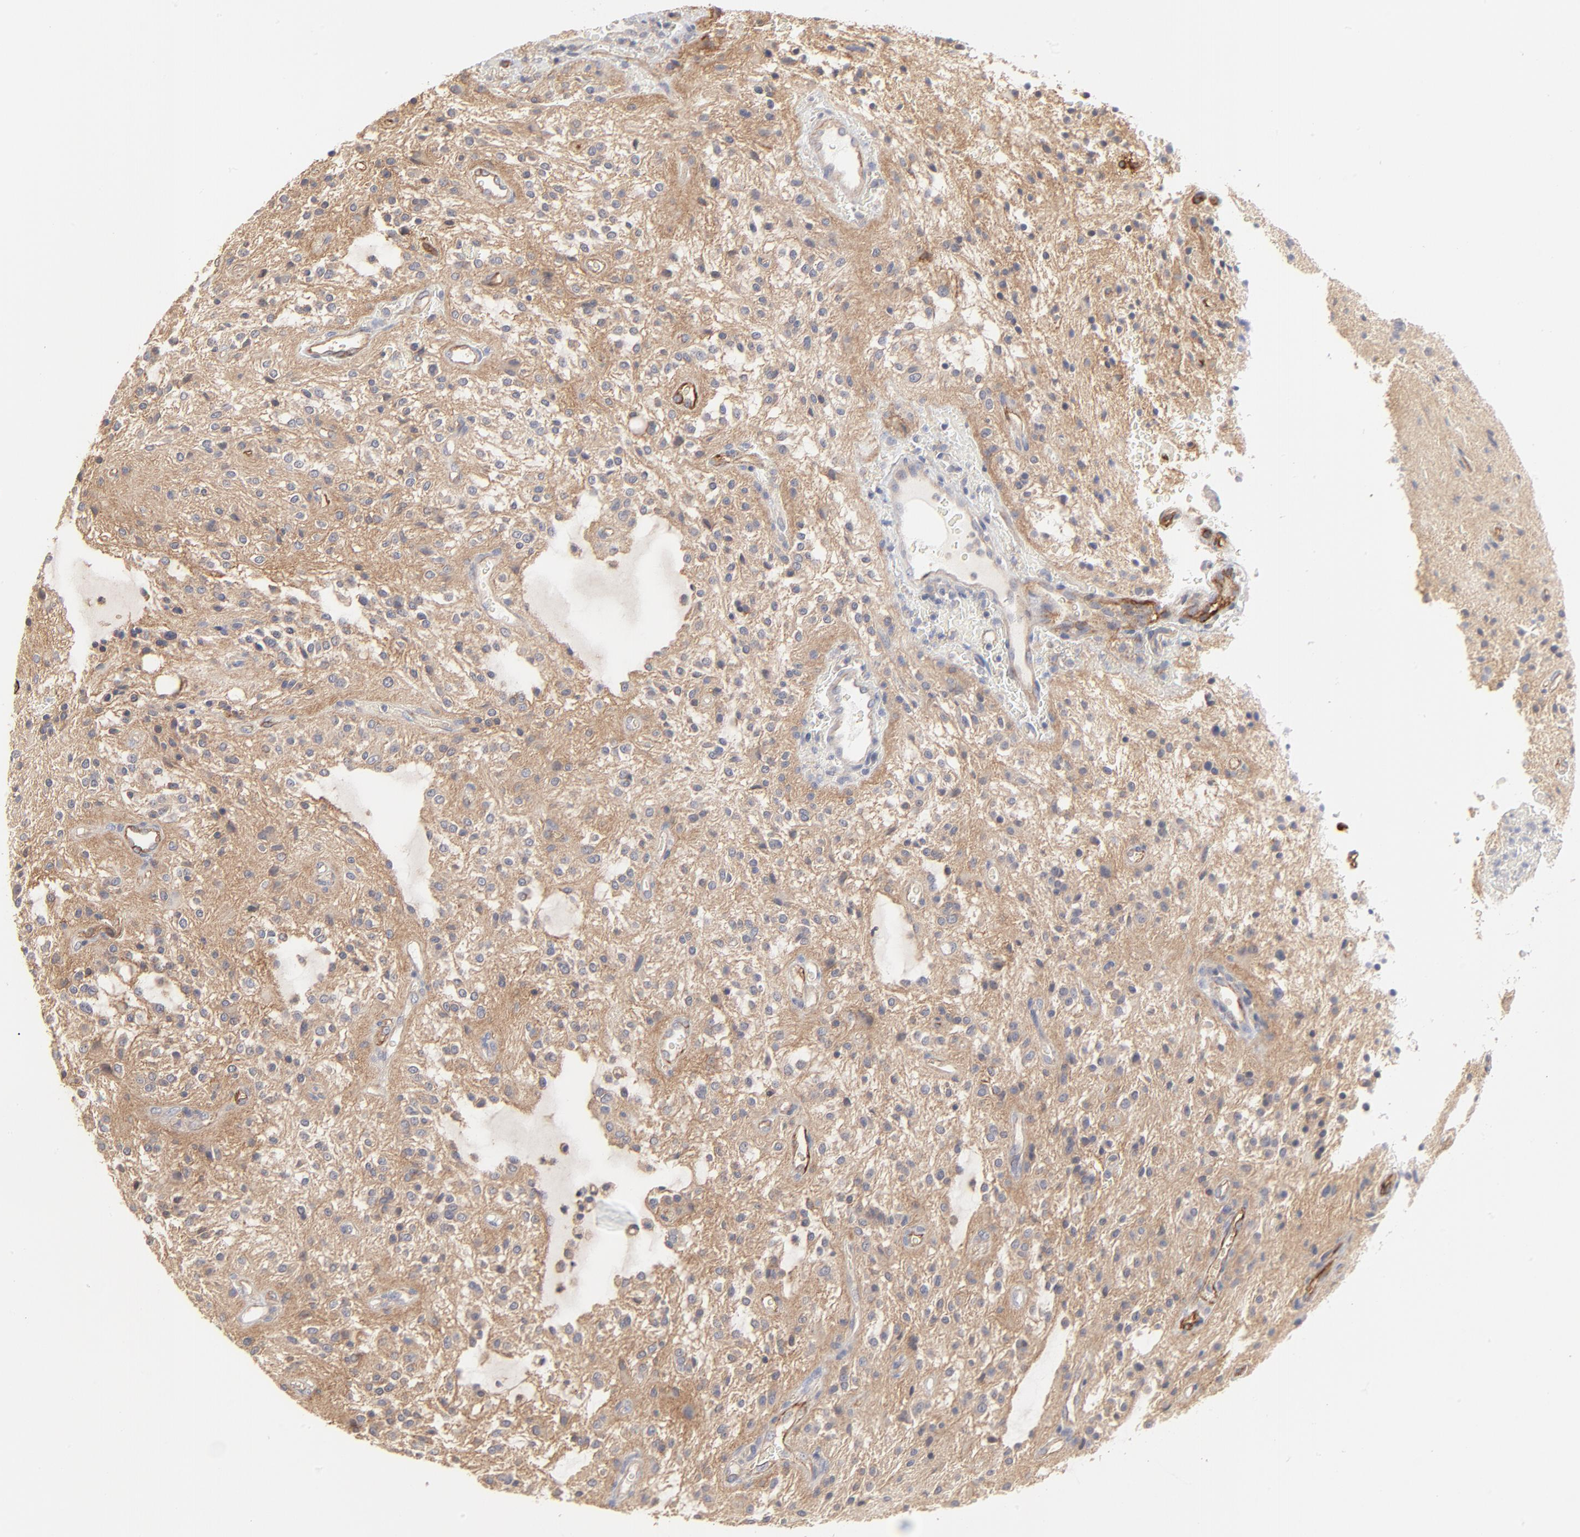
{"staining": {"intensity": "negative", "quantity": "none", "location": "none"}, "tissue": "glioma", "cell_type": "Tumor cells", "image_type": "cancer", "snomed": [{"axis": "morphology", "description": "Glioma, malignant, NOS"}, {"axis": "topography", "description": "Cerebellum"}], "caption": "Tumor cells are negative for protein expression in human glioma.", "gene": "SLC16A1", "patient": {"sex": "female", "age": 10}}